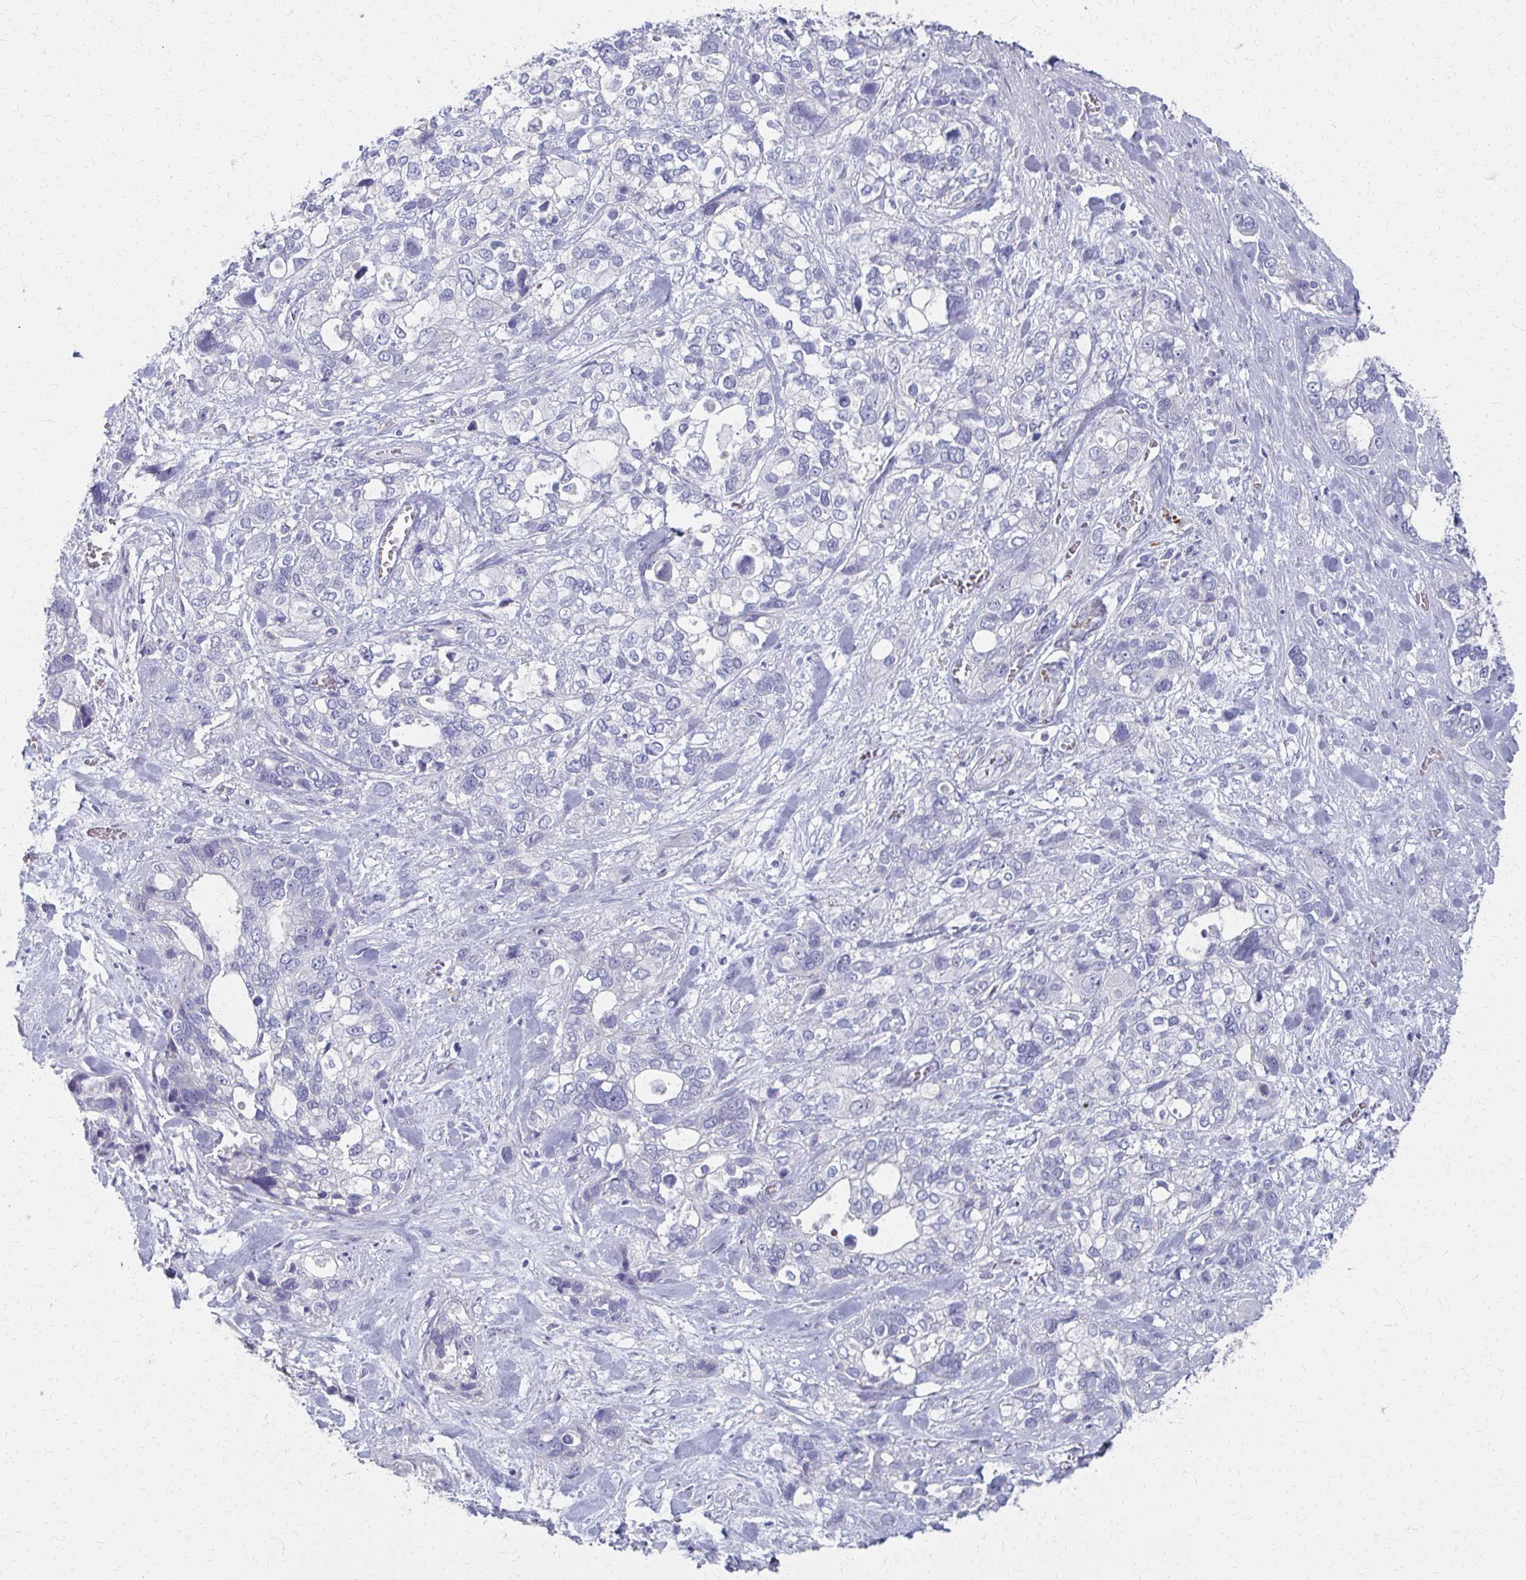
{"staining": {"intensity": "negative", "quantity": "none", "location": "none"}, "tissue": "stomach cancer", "cell_type": "Tumor cells", "image_type": "cancer", "snomed": [{"axis": "morphology", "description": "Adenocarcinoma, NOS"}, {"axis": "topography", "description": "Stomach, upper"}], "caption": "High magnification brightfield microscopy of adenocarcinoma (stomach) stained with DAB (brown) and counterstained with hematoxylin (blue): tumor cells show no significant positivity.", "gene": "MS4A2", "patient": {"sex": "female", "age": 81}}